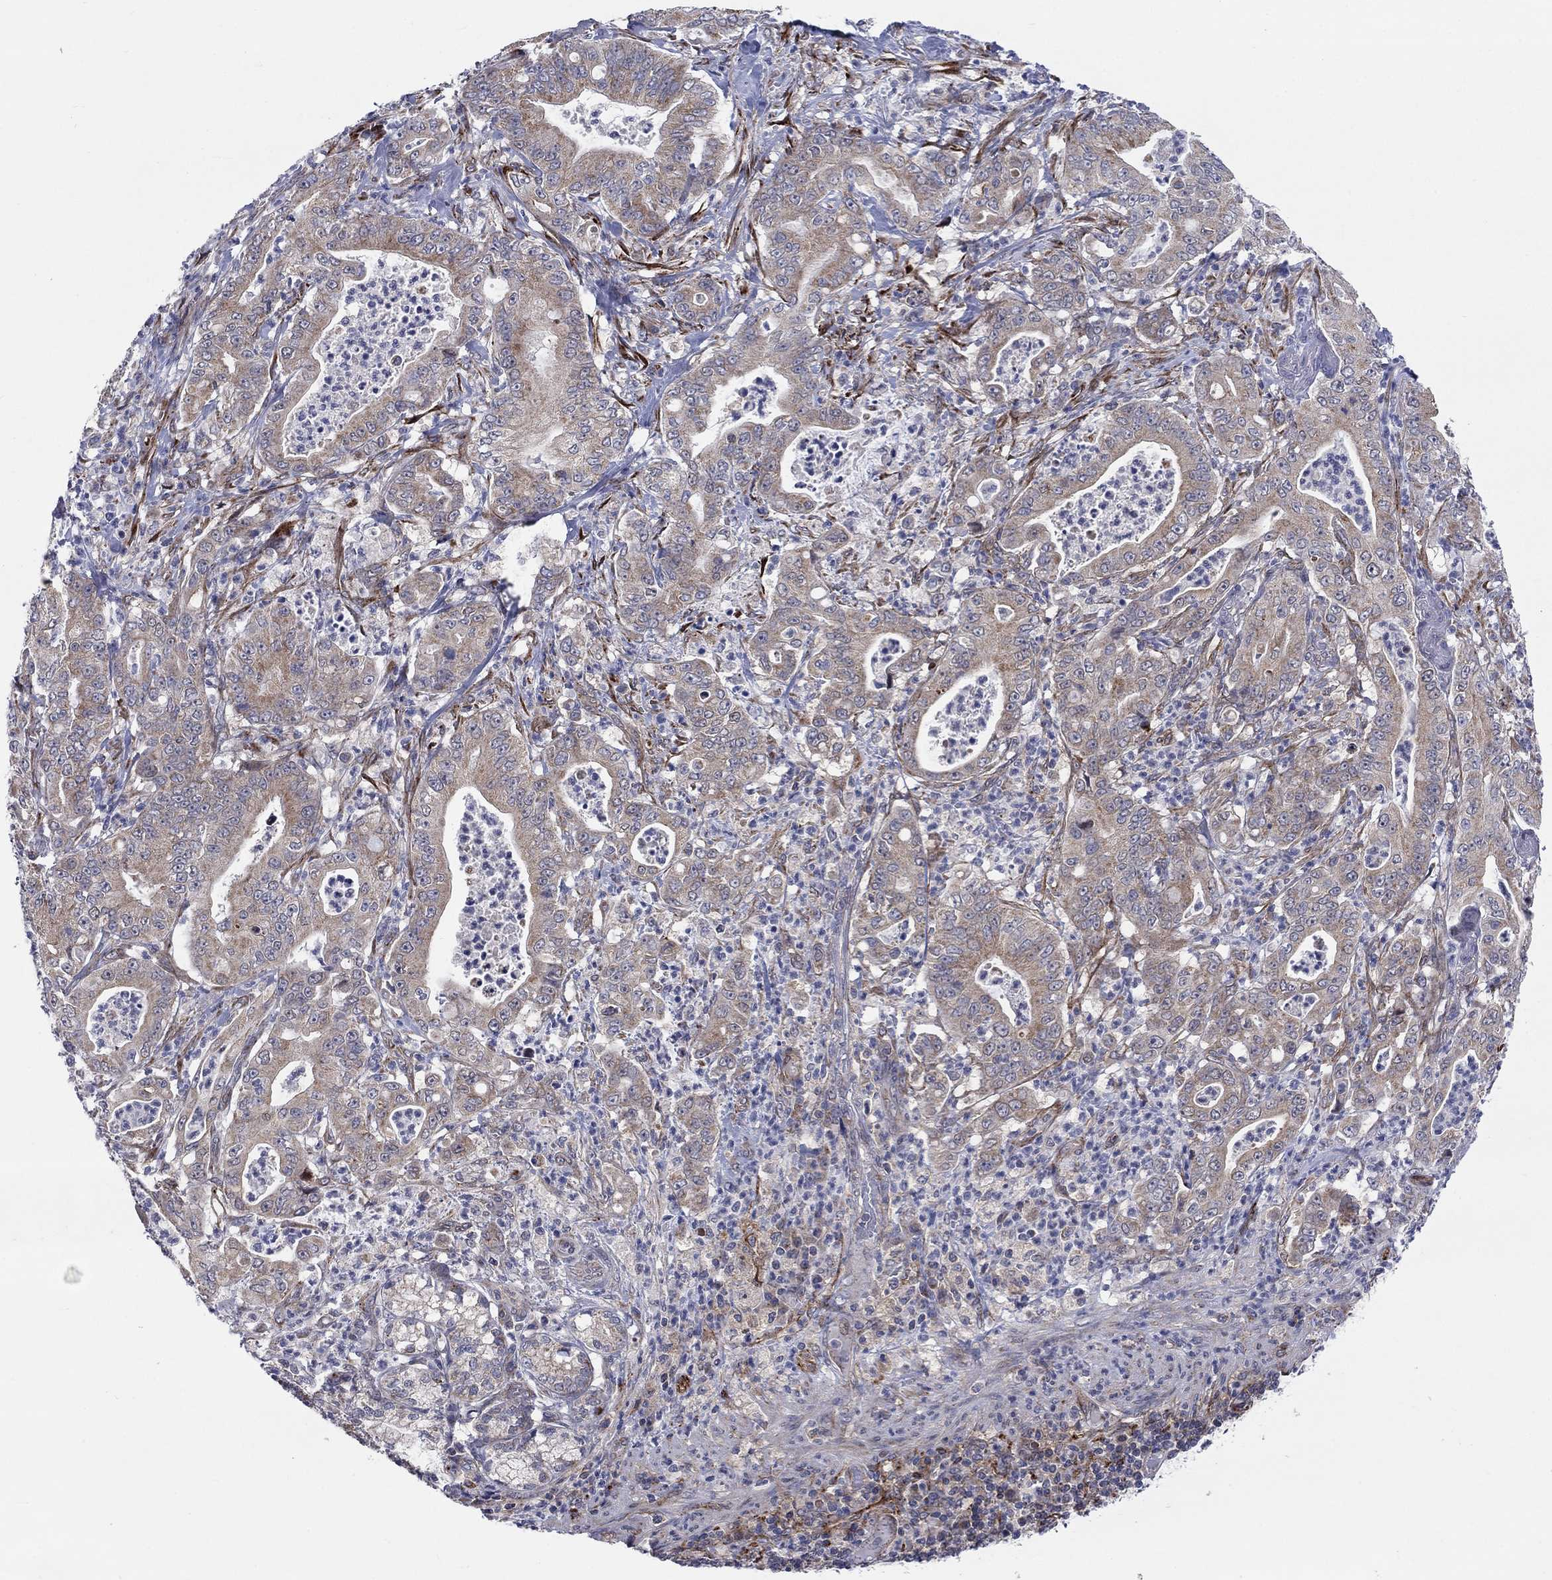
{"staining": {"intensity": "weak", "quantity": "25%-75%", "location": "cytoplasmic/membranous"}, "tissue": "pancreatic cancer", "cell_type": "Tumor cells", "image_type": "cancer", "snomed": [{"axis": "morphology", "description": "Adenocarcinoma, NOS"}, {"axis": "topography", "description": "Pancreas"}], "caption": "There is low levels of weak cytoplasmic/membranous expression in tumor cells of adenocarcinoma (pancreatic), as demonstrated by immunohistochemical staining (brown color).", "gene": "SLC35F2", "patient": {"sex": "male", "age": 71}}